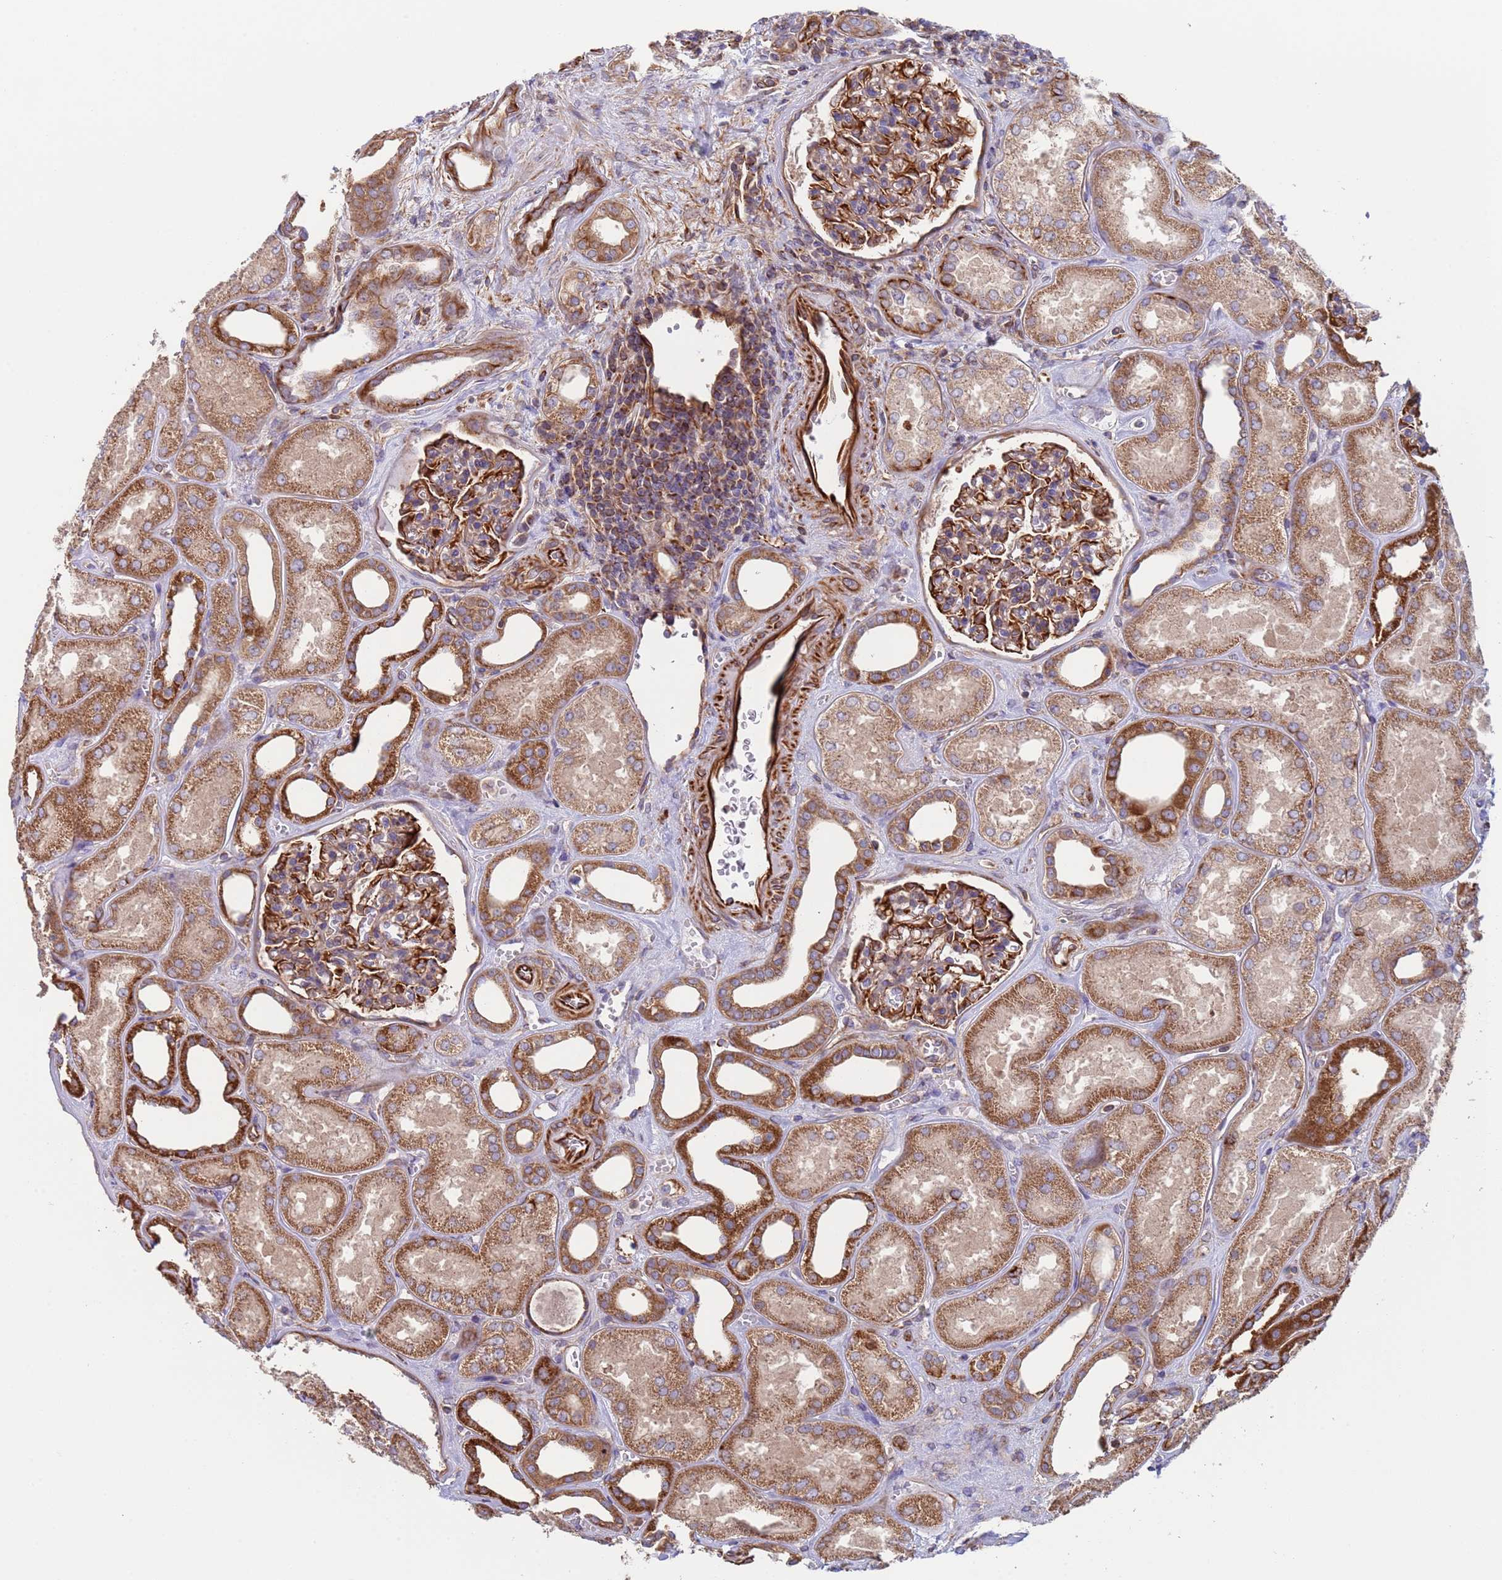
{"staining": {"intensity": "strong", "quantity": "25%-75%", "location": "cytoplasmic/membranous"}, "tissue": "kidney", "cell_type": "Cells in glomeruli", "image_type": "normal", "snomed": [{"axis": "morphology", "description": "Normal tissue, NOS"}, {"axis": "morphology", "description": "Adenocarcinoma, NOS"}, {"axis": "topography", "description": "Kidney"}], "caption": "Kidney was stained to show a protein in brown. There is high levels of strong cytoplasmic/membranous positivity in about 25%-75% of cells in glomeruli. Nuclei are stained in blue.", "gene": "NUDT12", "patient": {"sex": "female", "age": 68}}